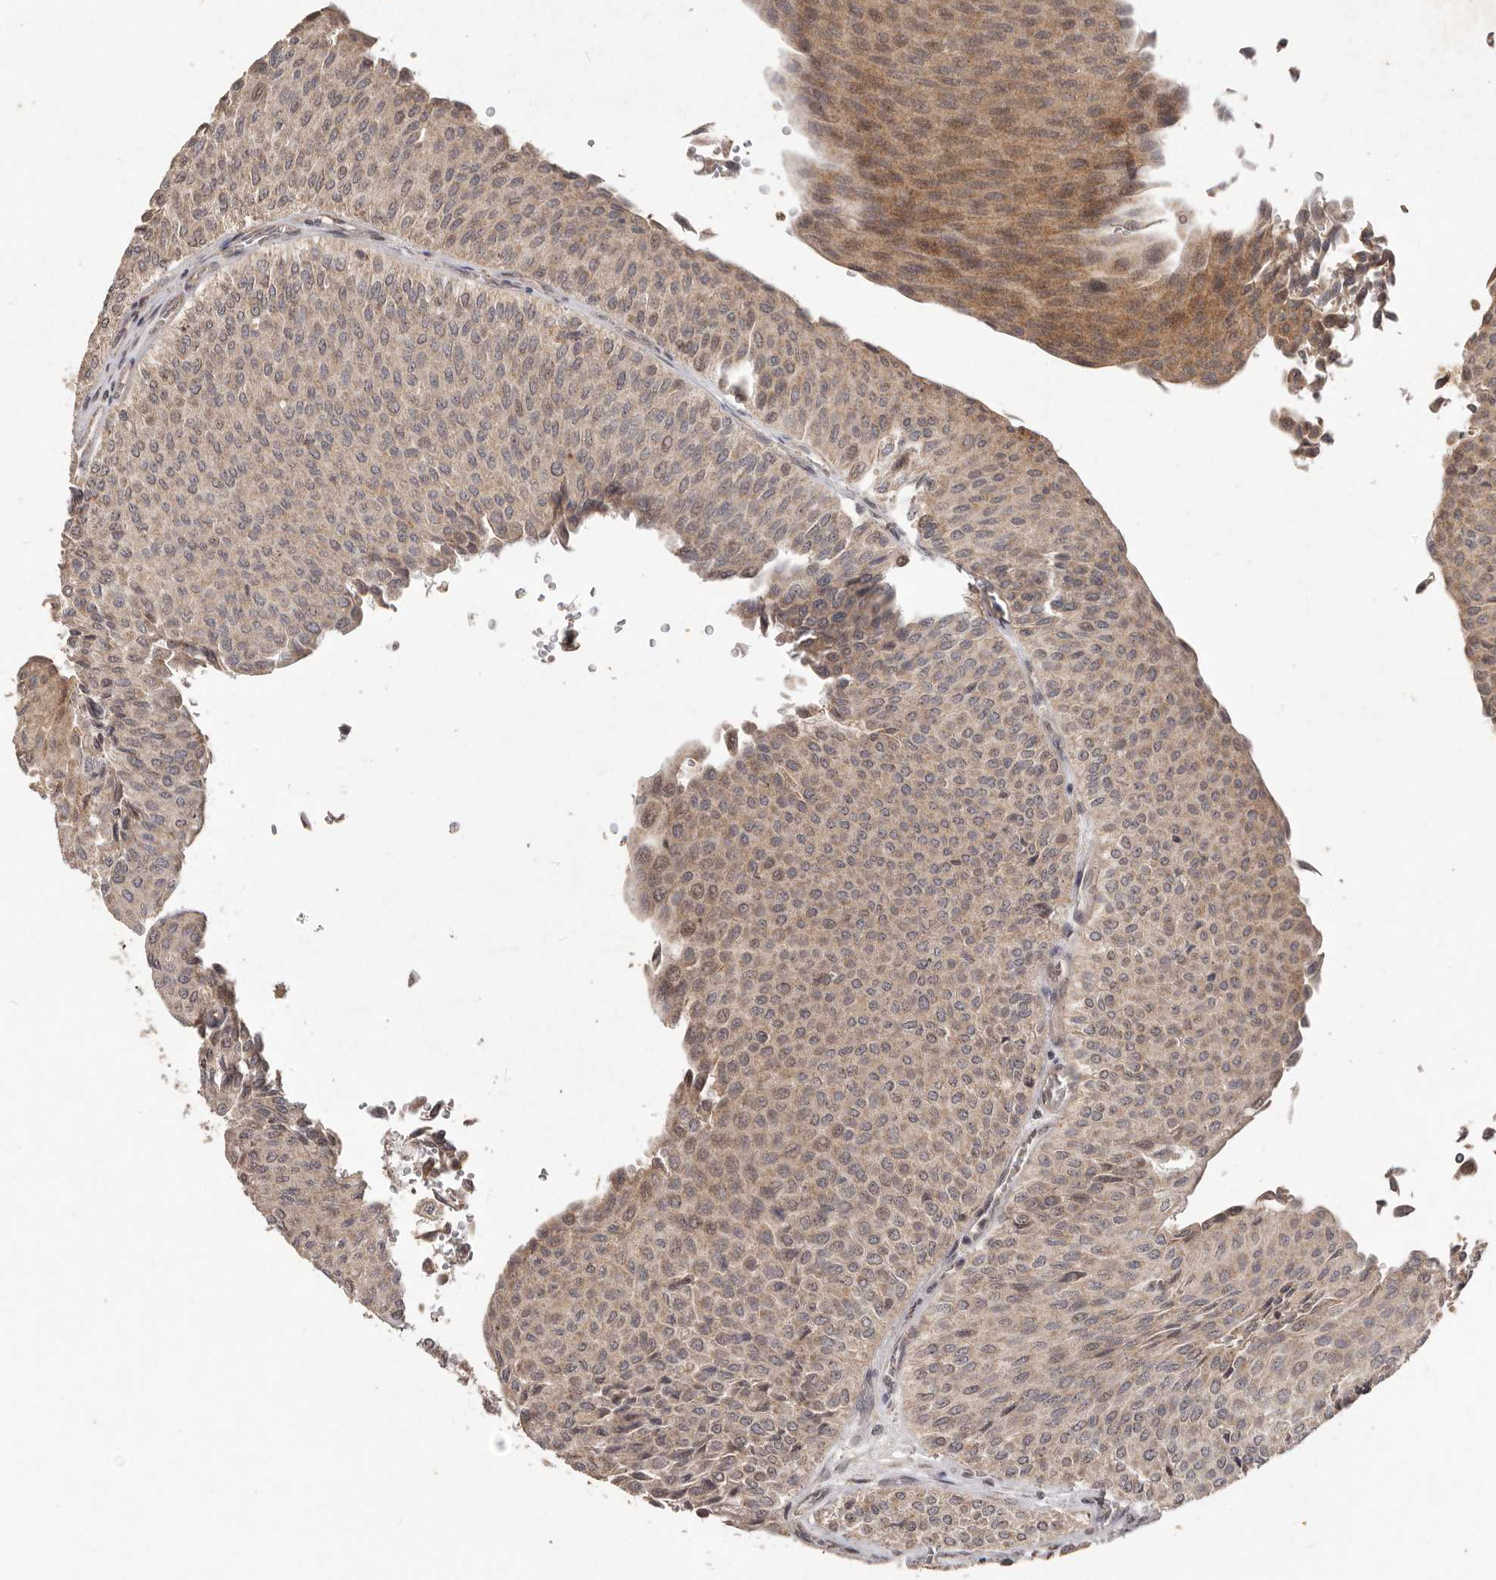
{"staining": {"intensity": "weak", "quantity": ">75%", "location": "cytoplasmic/membranous,nuclear"}, "tissue": "urothelial cancer", "cell_type": "Tumor cells", "image_type": "cancer", "snomed": [{"axis": "morphology", "description": "Urothelial carcinoma, Low grade"}, {"axis": "topography", "description": "Urinary bladder"}], "caption": "IHC (DAB (3,3'-diaminobenzidine)) staining of urothelial carcinoma (low-grade) demonstrates weak cytoplasmic/membranous and nuclear protein expression in about >75% of tumor cells. (brown staining indicates protein expression, while blue staining denotes nuclei).", "gene": "PLOD2", "patient": {"sex": "male", "age": 78}}